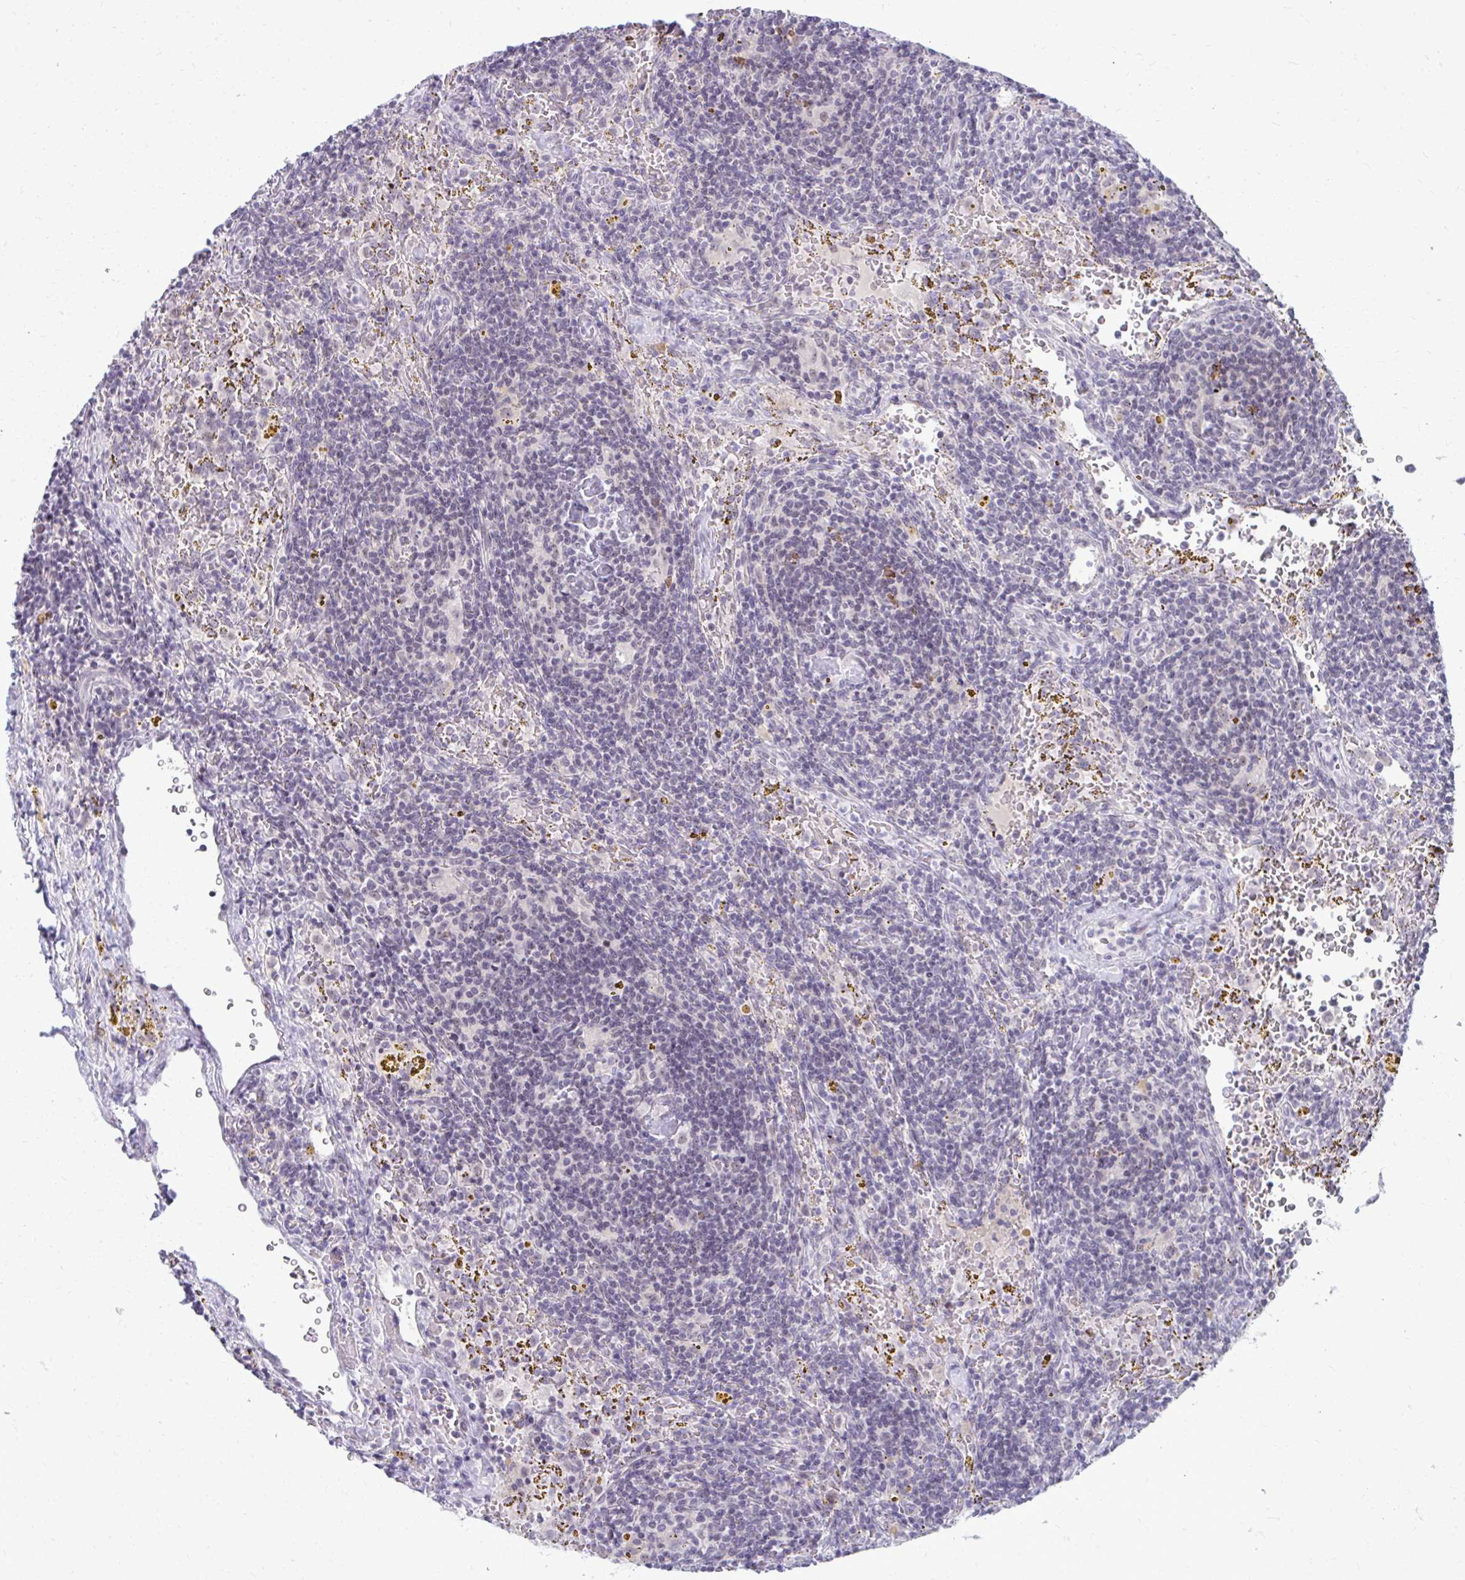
{"staining": {"intensity": "negative", "quantity": "none", "location": "none"}, "tissue": "lymphoma", "cell_type": "Tumor cells", "image_type": "cancer", "snomed": [{"axis": "morphology", "description": "Malignant lymphoma, non-Hodgkin's type, Low grade"}, {"axis": "topography", "description": "Spleen"}], "caption": "IHC of malignant lymphoma, non-Hodgkin's type (low-grade) demonstrates no expression in tumor cells. (DAB immunohistochemistry (IHC), high magnification).", "gene": "MAF1", "patient": {"sex": "female", "age": 70}}